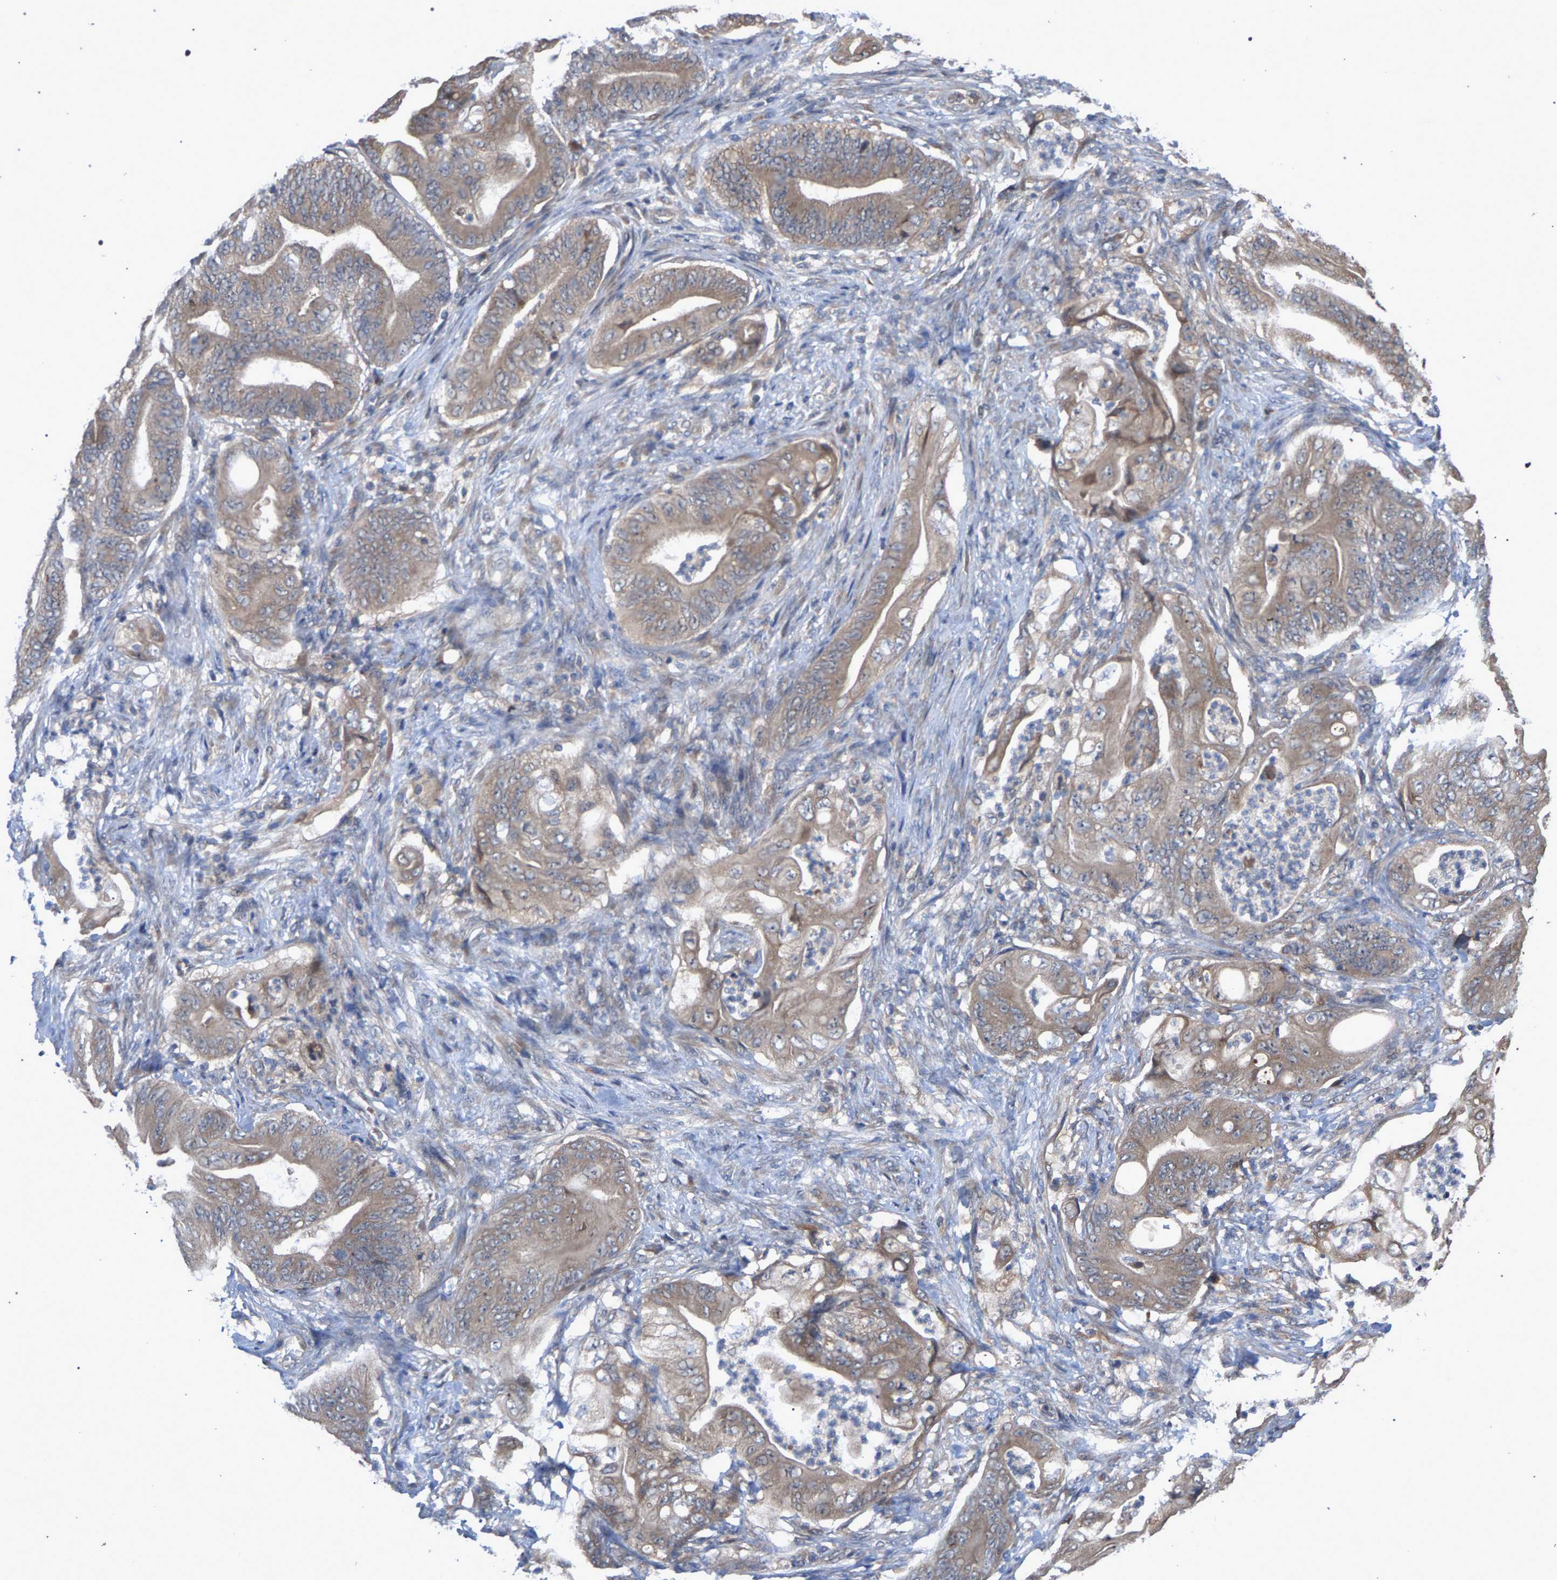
{"staining": {"intensity": "weak", "quantity": ">75%", "location": "cytoplasmic/membranous"}, "tissue": "stomach cancer", "cell_type": "Tumor cells", "image_type": "cancer", "snomed": [{"axis": "morphology", "description": "Adenocarcinoma, NOS"}, {"axis": "topography", "description": "Stomach"}], "caption": "Human stomach cancer (adenocarcinoma) stained with a protein marker demonstrates weak staining in tumor cells.", "gene": "SLC4A4", "patient": {"sex": "female", "age": 73}}